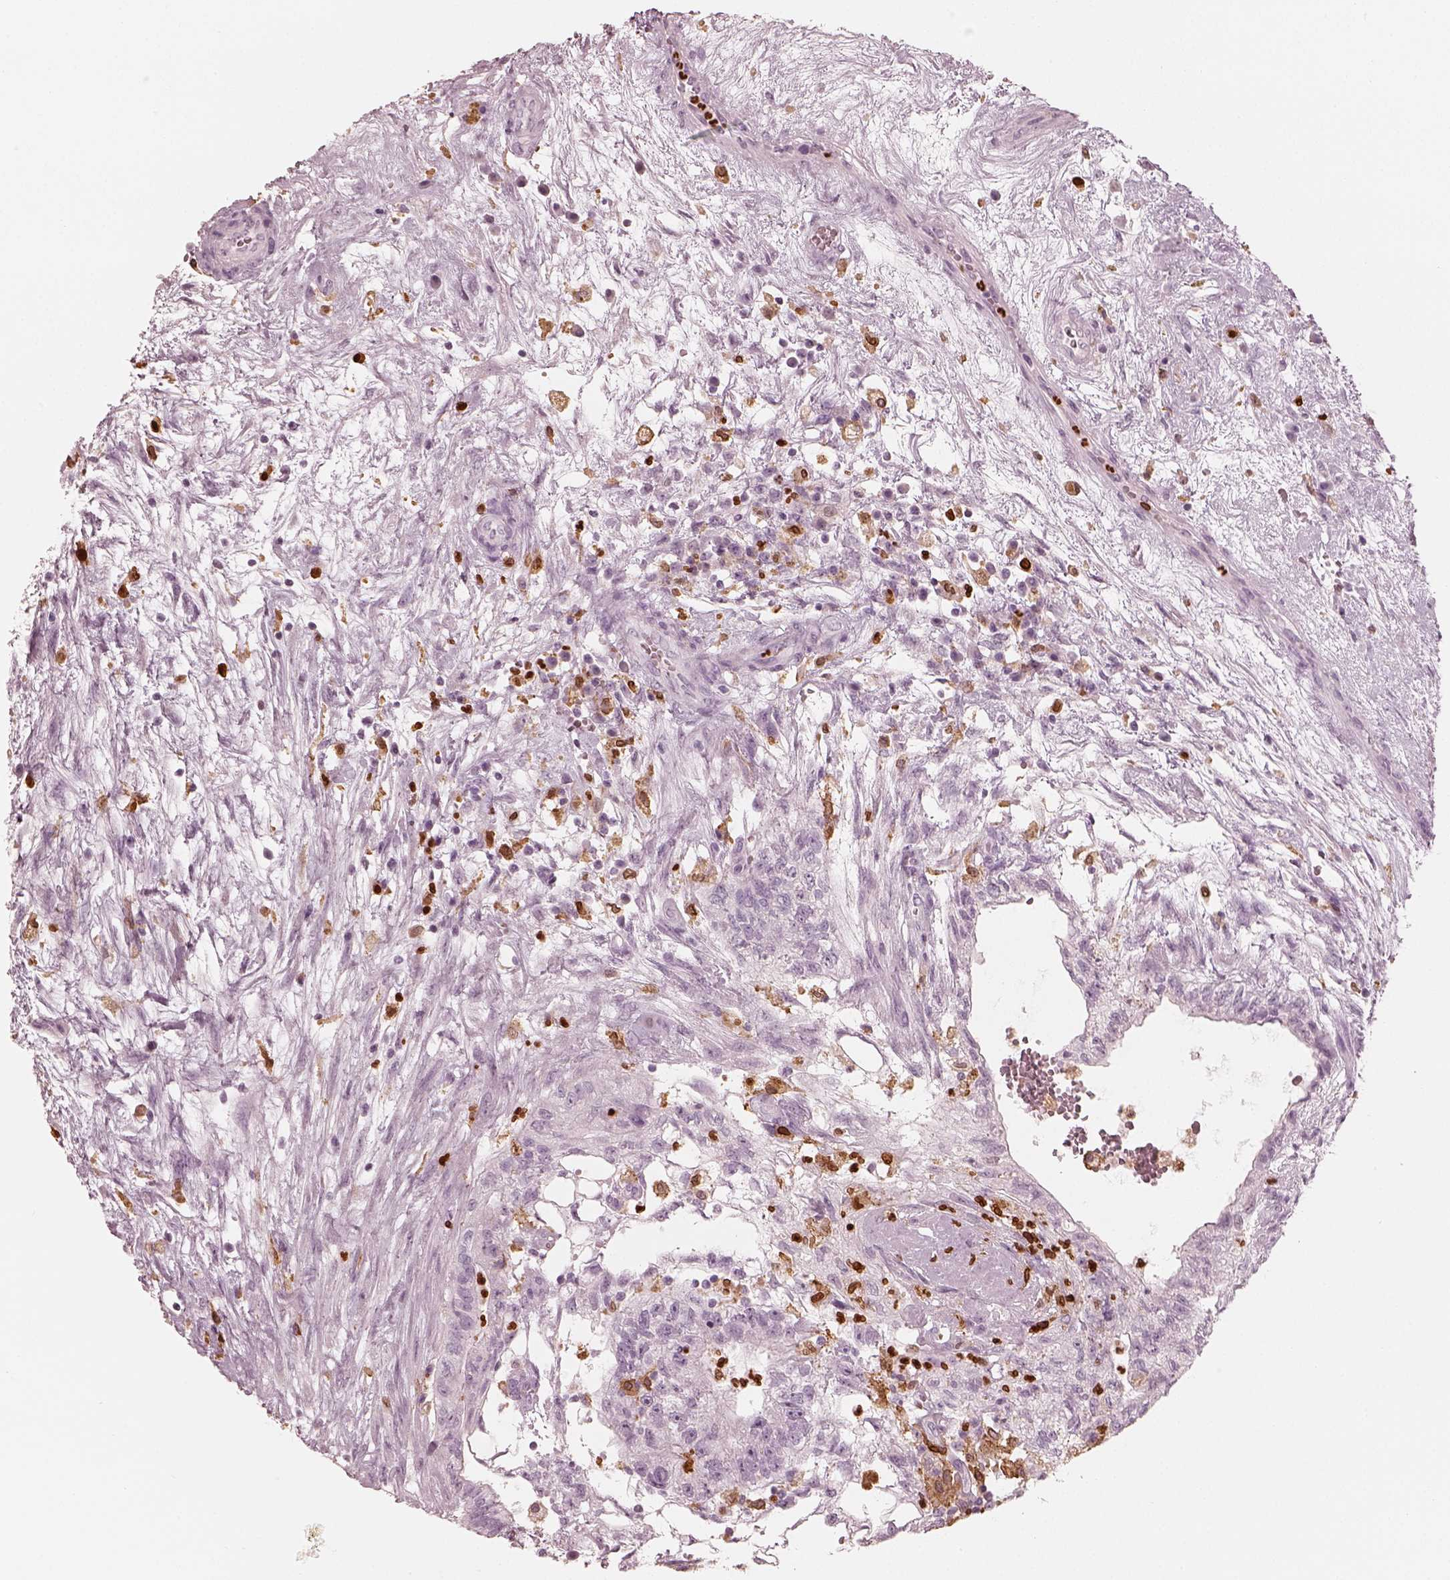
{"staining": {"intensity": "negative", "quantity": "none", "location": "none"}, "tissue": "testis cancer", "cell_type": "Tumor cells", "image_type": "cancer", "snomed": [{"axis": "morphology", "description": "Normal tissue, NOS"}, {"axis": "morphology", "description": "Carcinoma, Embryonal, NOS"}, {"axis": "topography", "description": "Testis"}], "caption": "IHC of human testis cancer displays no expression in tumor cells. (DAB (3,3'-diaminobenzidine) IHC visualized using brightfield microscopy, high magnification).", "gene": "ALOX5", "patient": {"sex": "male", "age": 32}}